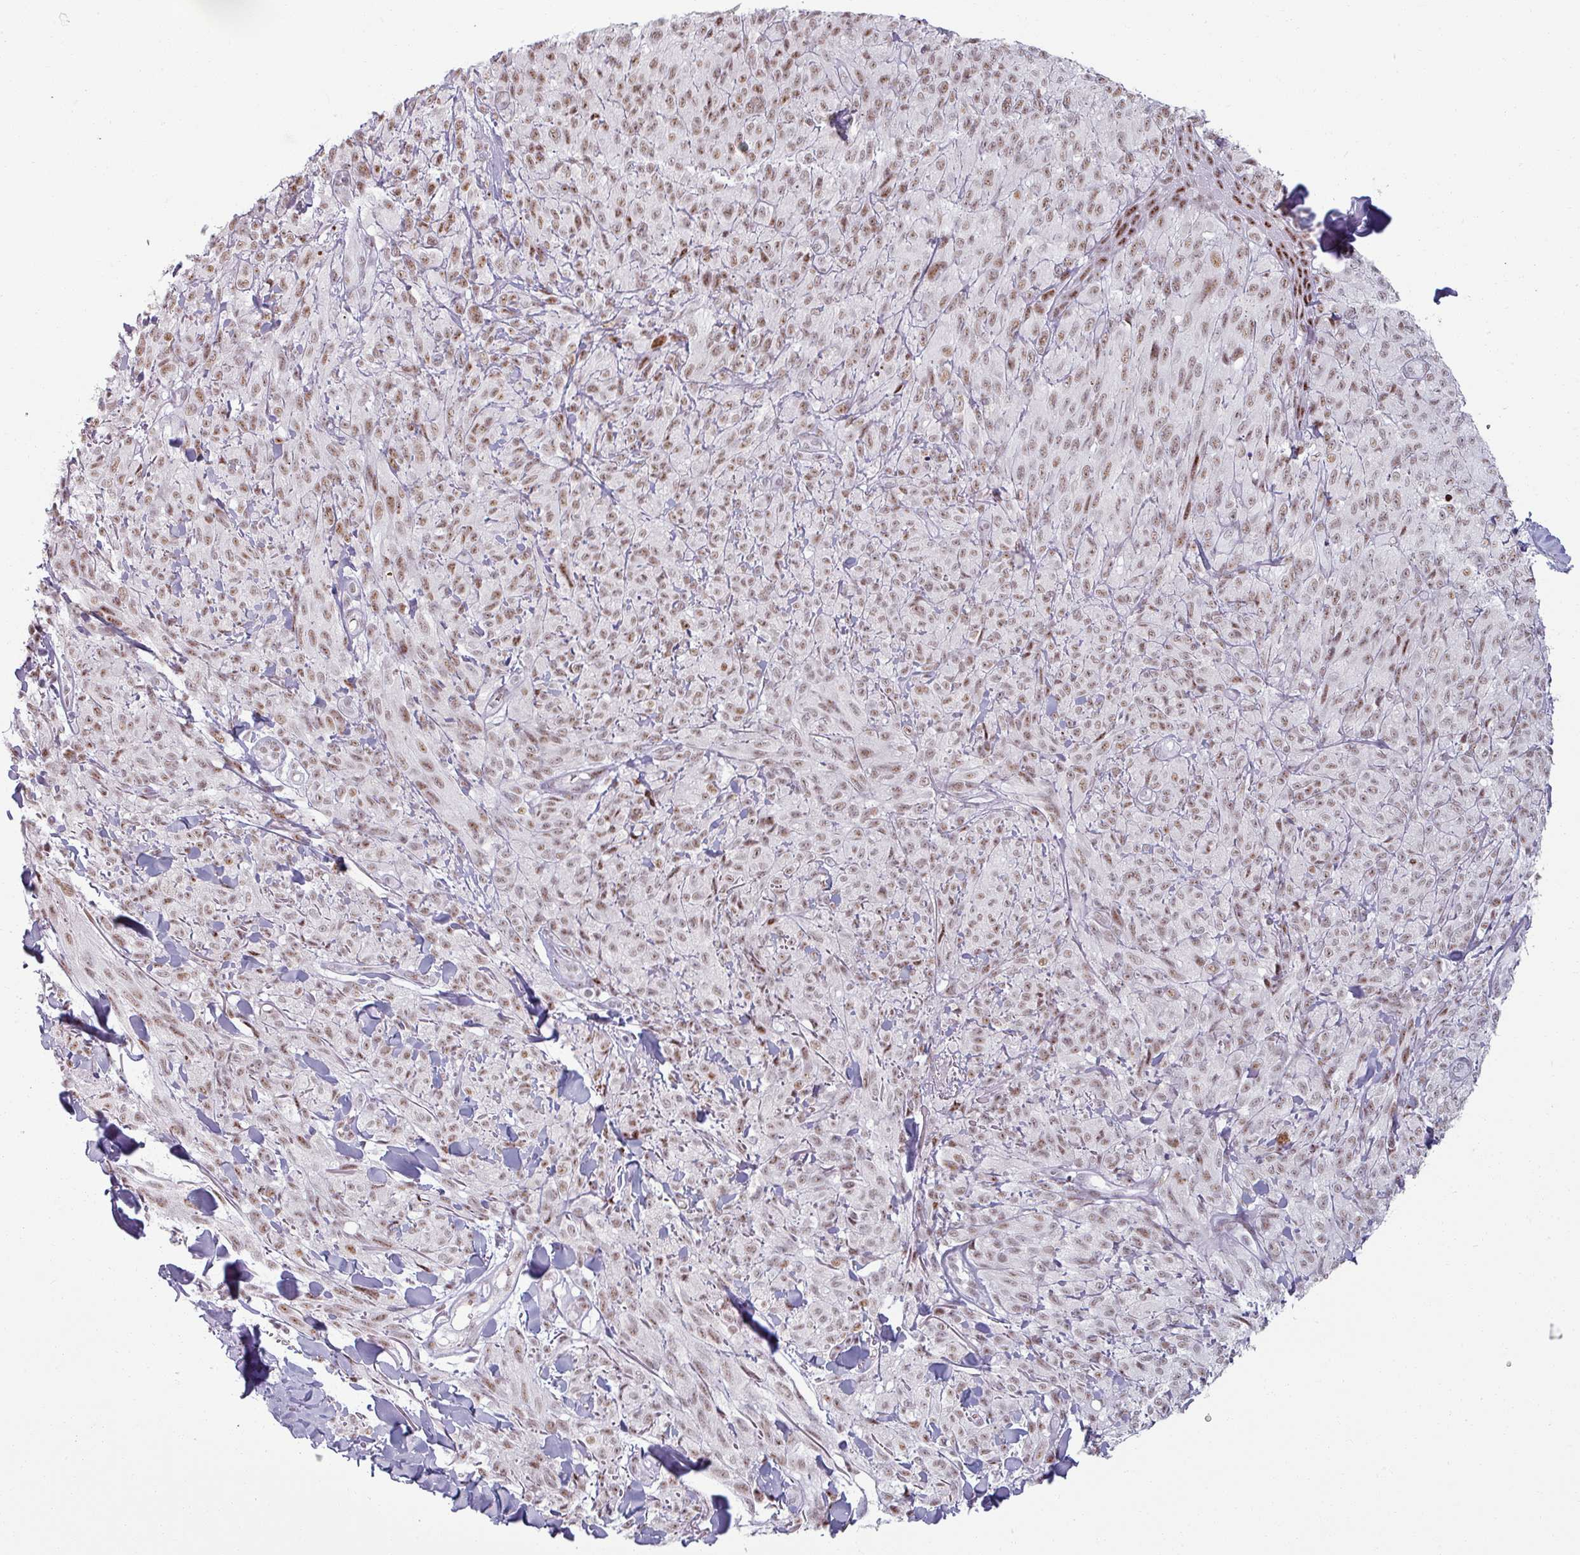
{"staining": {"intensity": "moderate", "quantity": ">75%", "location": "nuclear"}, "tissue": "melanoma", "cell_type": "Tumor cells", "image_type": "cancer", "snomed": [{"axis": "morphology", "description": "Malignant melanoma, NOS"}, {"axis": "topography", "description": "Skin of upper arm"}], "caption": "Moderate nuclear staining for a protein is seen in approximately >75% of tumor cells of malignant melanoma using immunohistochemistry.", "gene": "NCOR1", "patient": {"sex": "female", "age": 65}}